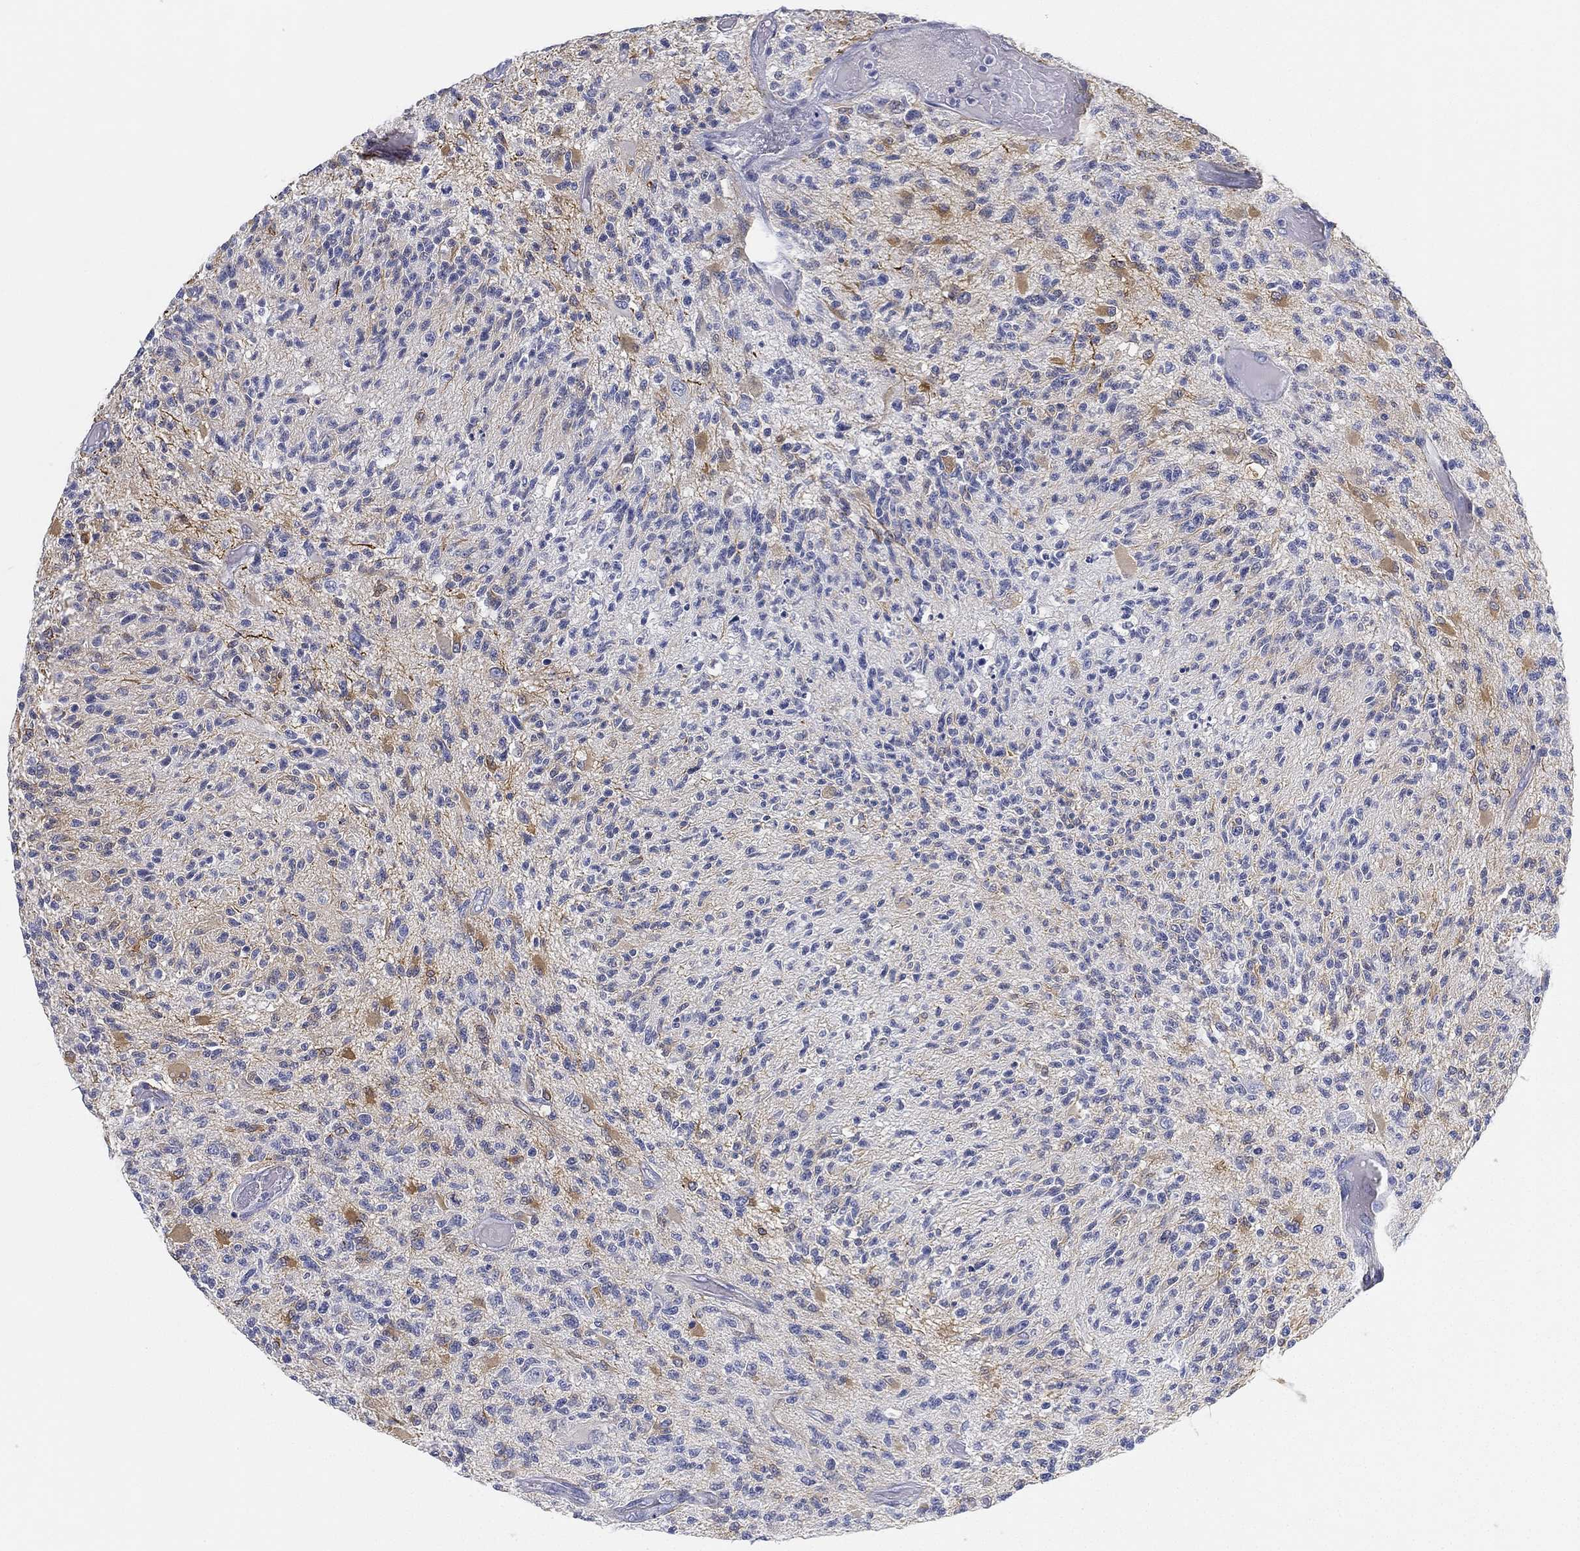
{"staining": {"intensity": "negative", "quantity": "none", "location": "none"}, "tissue": "glioma", "cell_type": "Tumor cells", "image_type": "cancer", "snomed": [{"axis": "morphology", "description": "Glioma, malignant, High grade"}, {"axis": "topography", "description": "Brain"}], "caption": "Immunohistochemical staining of glioma exhibits no significant staining in tumor cells.", "gene": "GPR61", "patient": {"sex": "female", "age": 63}}